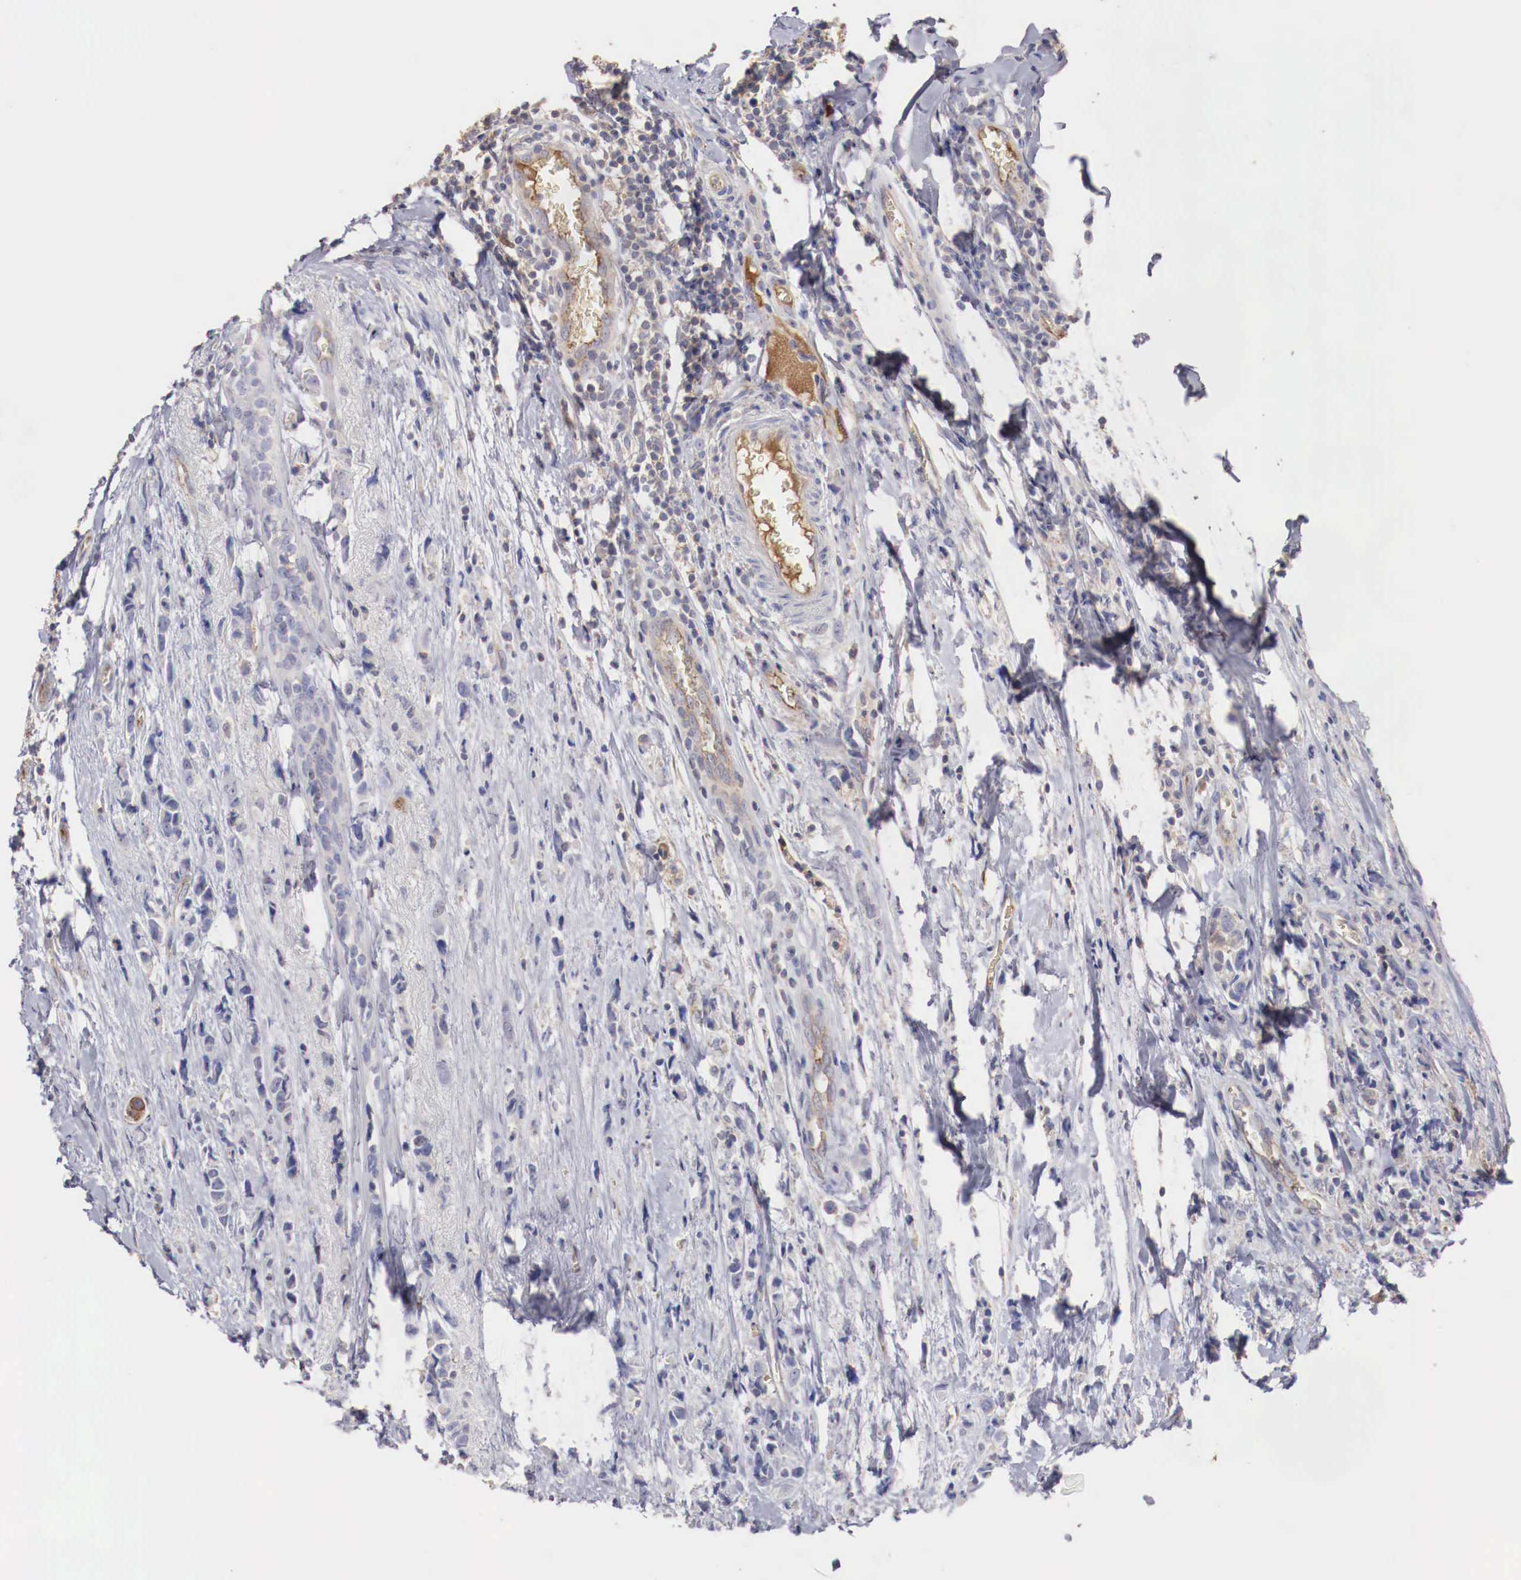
{"staining": {"intensity": "weak", "quantity": "<25%", "location": "cytoplasmic/membranous"}, "tissue": "breast cancer", "cell_type": "Tumor cells", "image_type": "cancer", "snomed": [{"axis": "morphology", "description": "Lobular carcinoma"}, {"axis": "topography", "description": "Breast"}], "caption": "Immunohistochemical staining of breast cancer (lobular carcinoma) reveals no significant positivity in tumor cells.", "gene": "PITPNA", "patient": {"sex": "female", "age": 57}}